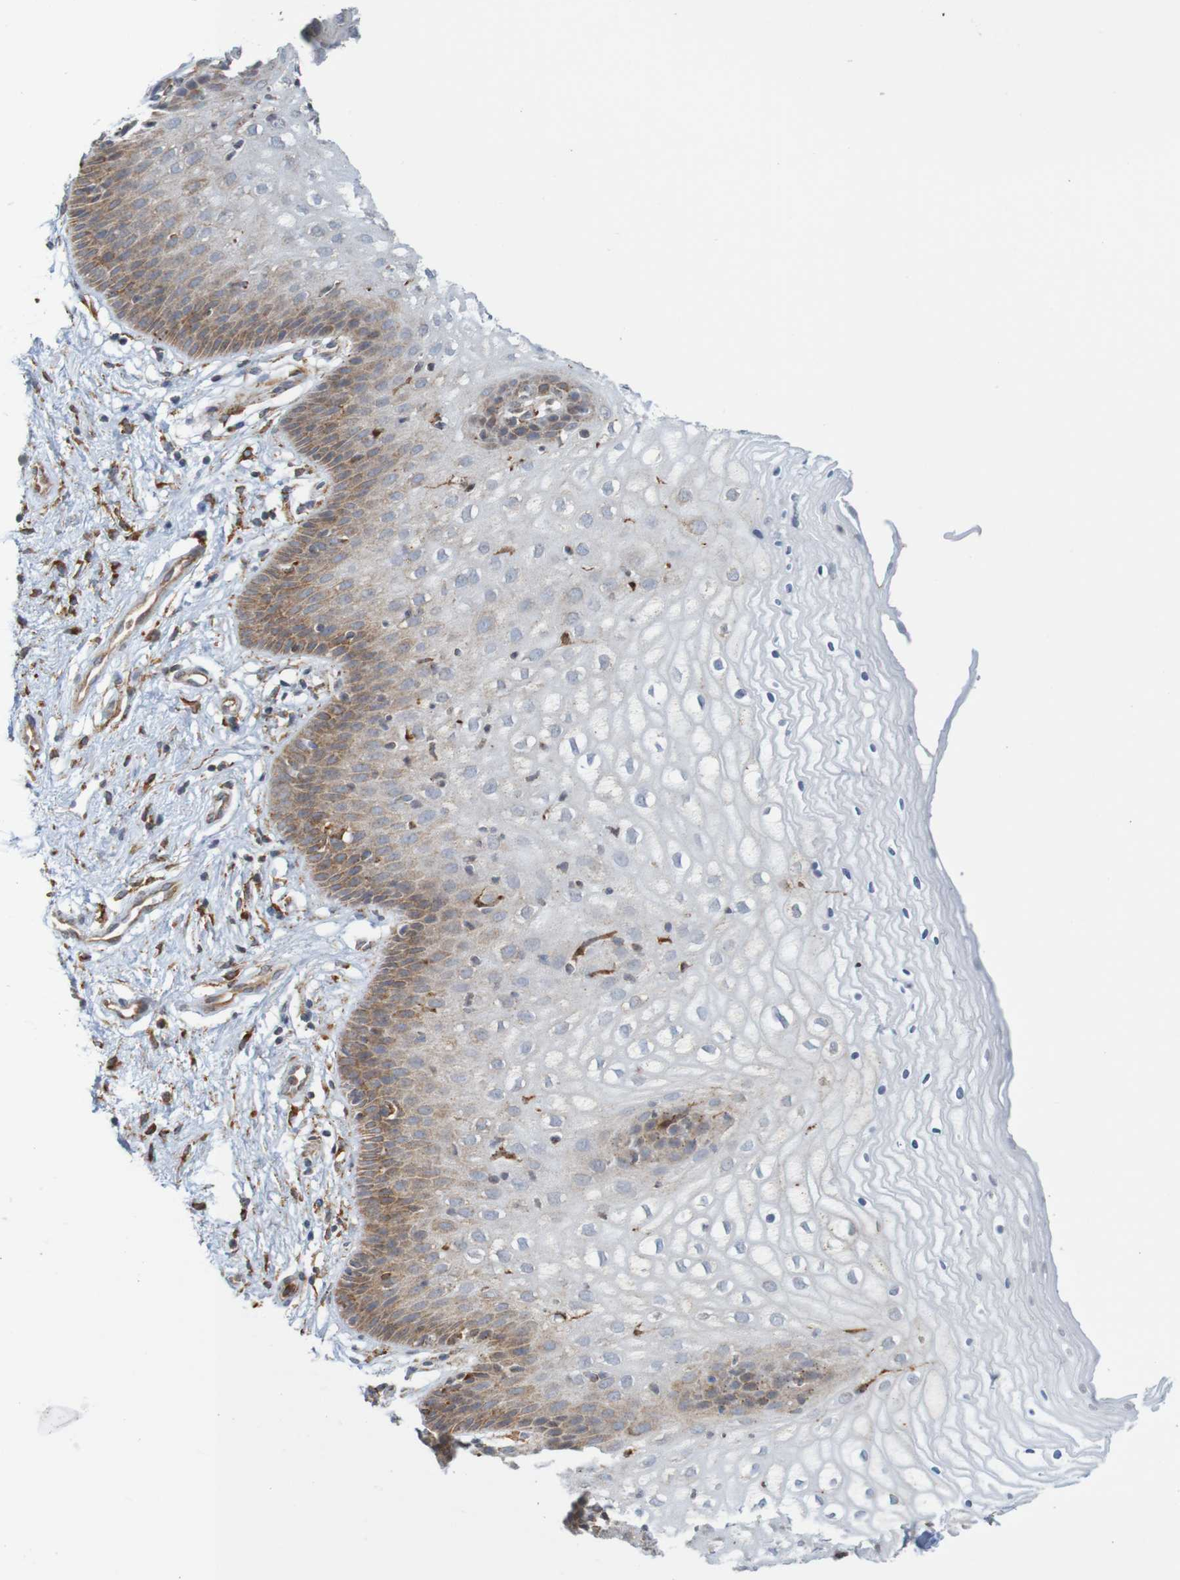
{"staining": {"intensity": "moderate", "quantity": "<25%", "location": "cytoplasmic/membranous"}, "tissue": "vagina", "cell_type": "Squamous epithelial cells", "image_type": "normal", "snomed": [{"axis": "morphology", "description": "Normal tissue, NOS"}, {"axis": "topography", "description": "Vagina"}], "caption": "Vagina stained with immunohistochemistry reveals moderate cytoplasmic/membranous expression in about <25% of squamous epithelial cells. The protein of interest is stained brown, and the nuclei are stained in blue (DAB IHC with brightfield microscopy, high magnification).", "gene": "PDIA3", "patient": {"sex": "female", "age": 34}}